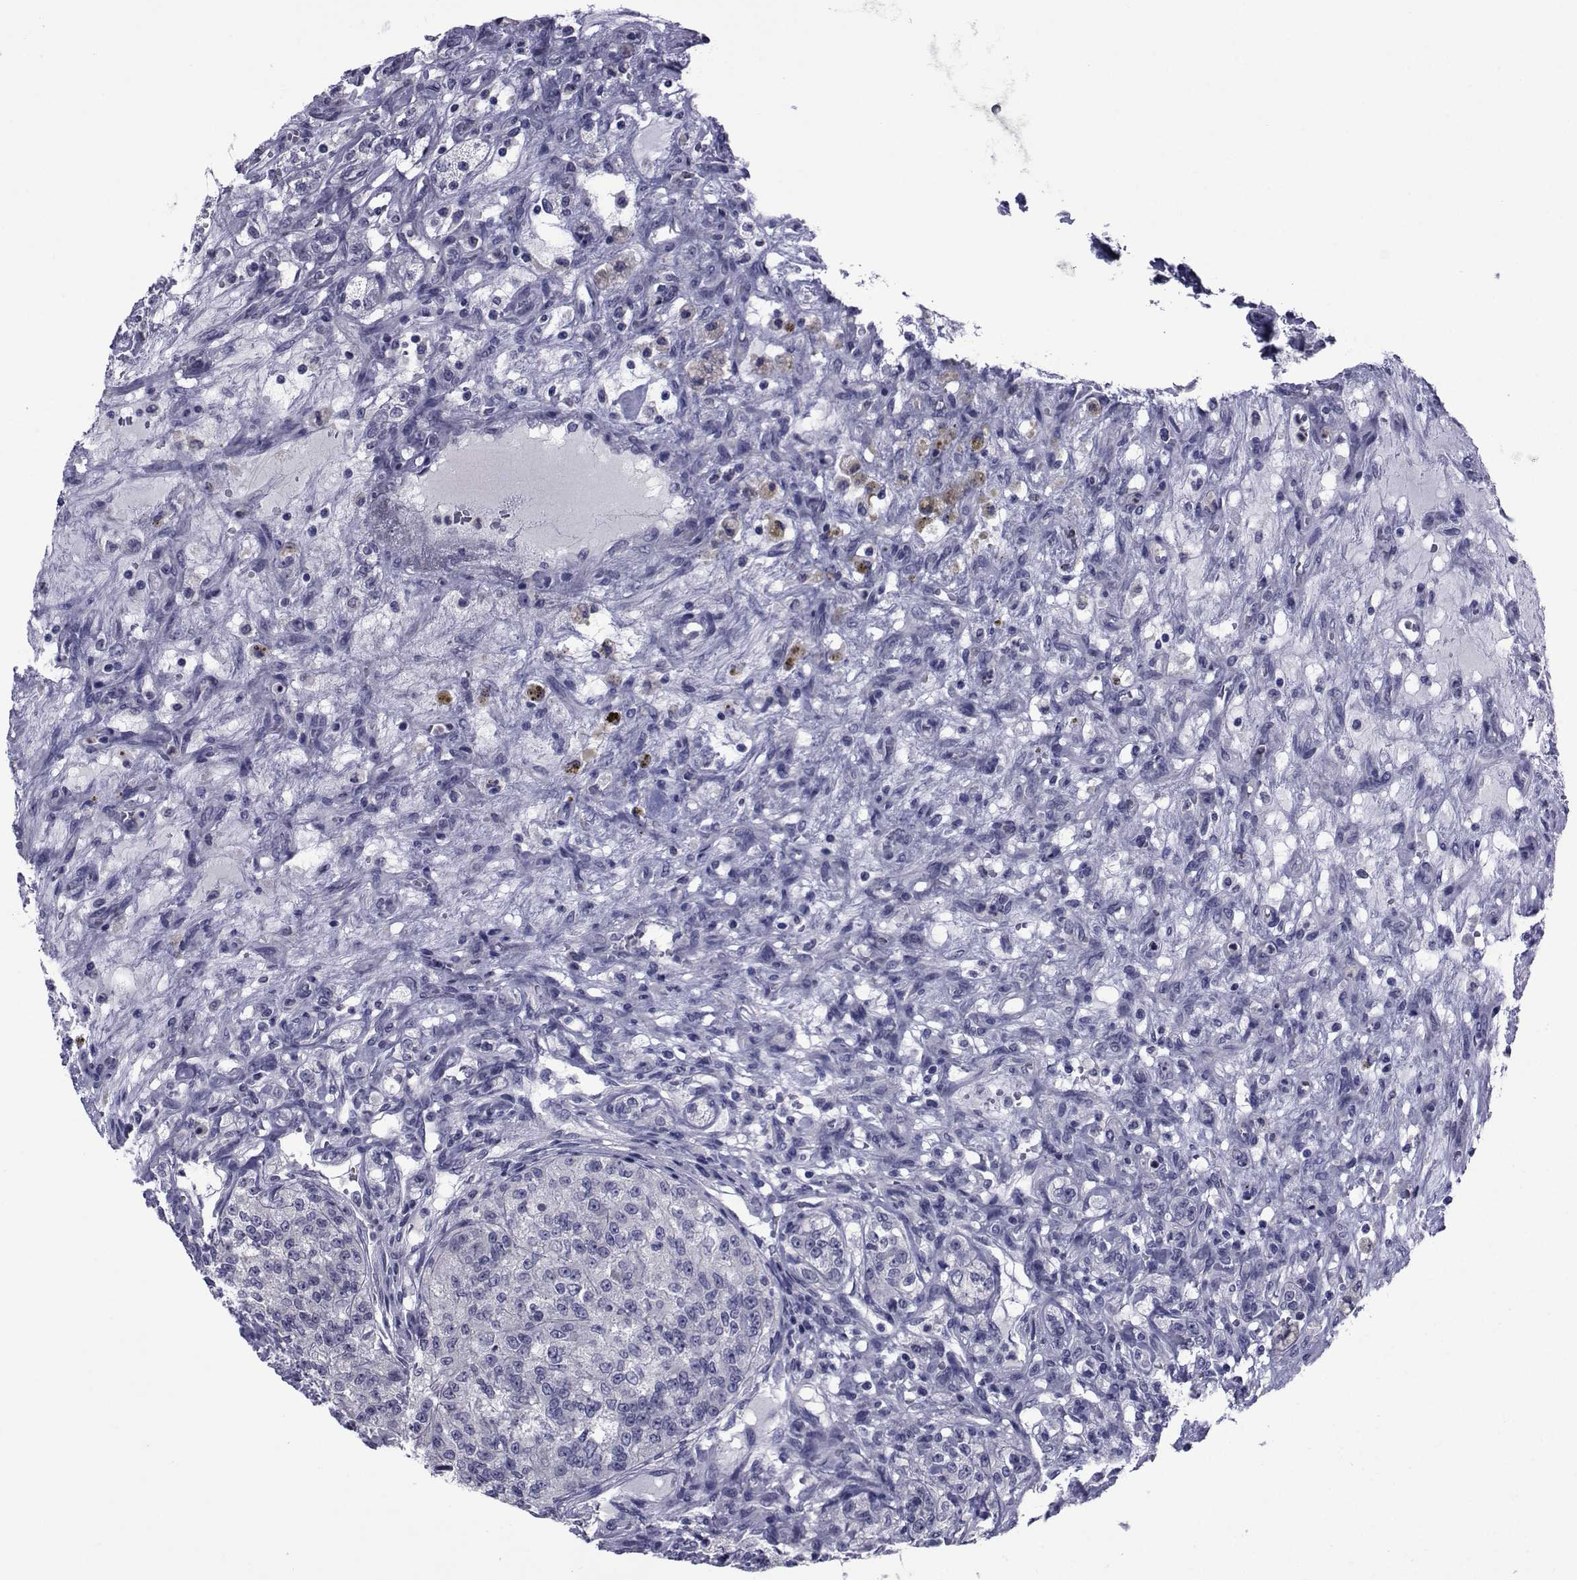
{"staining": {"intensity": "negative", "quantity": "none", "location": "none"}, "tissue": "renal cancer", "cell_type": "Tumor cells", "image_type": "cancer", "snomed": [{"axis": "morphology", "description": "Adenocarcinoma, NOS"}, {"axis": "topography", "description": "Kidney"}], "caption": "IHC micrograph of neoplastic tissue: human renal cancer (adenocarcinoma) stained with DAB reveals no significant protein expression in tumor cells.", "gene": "SEMA5B", "patient": {"sex": "female", "age": 63}}